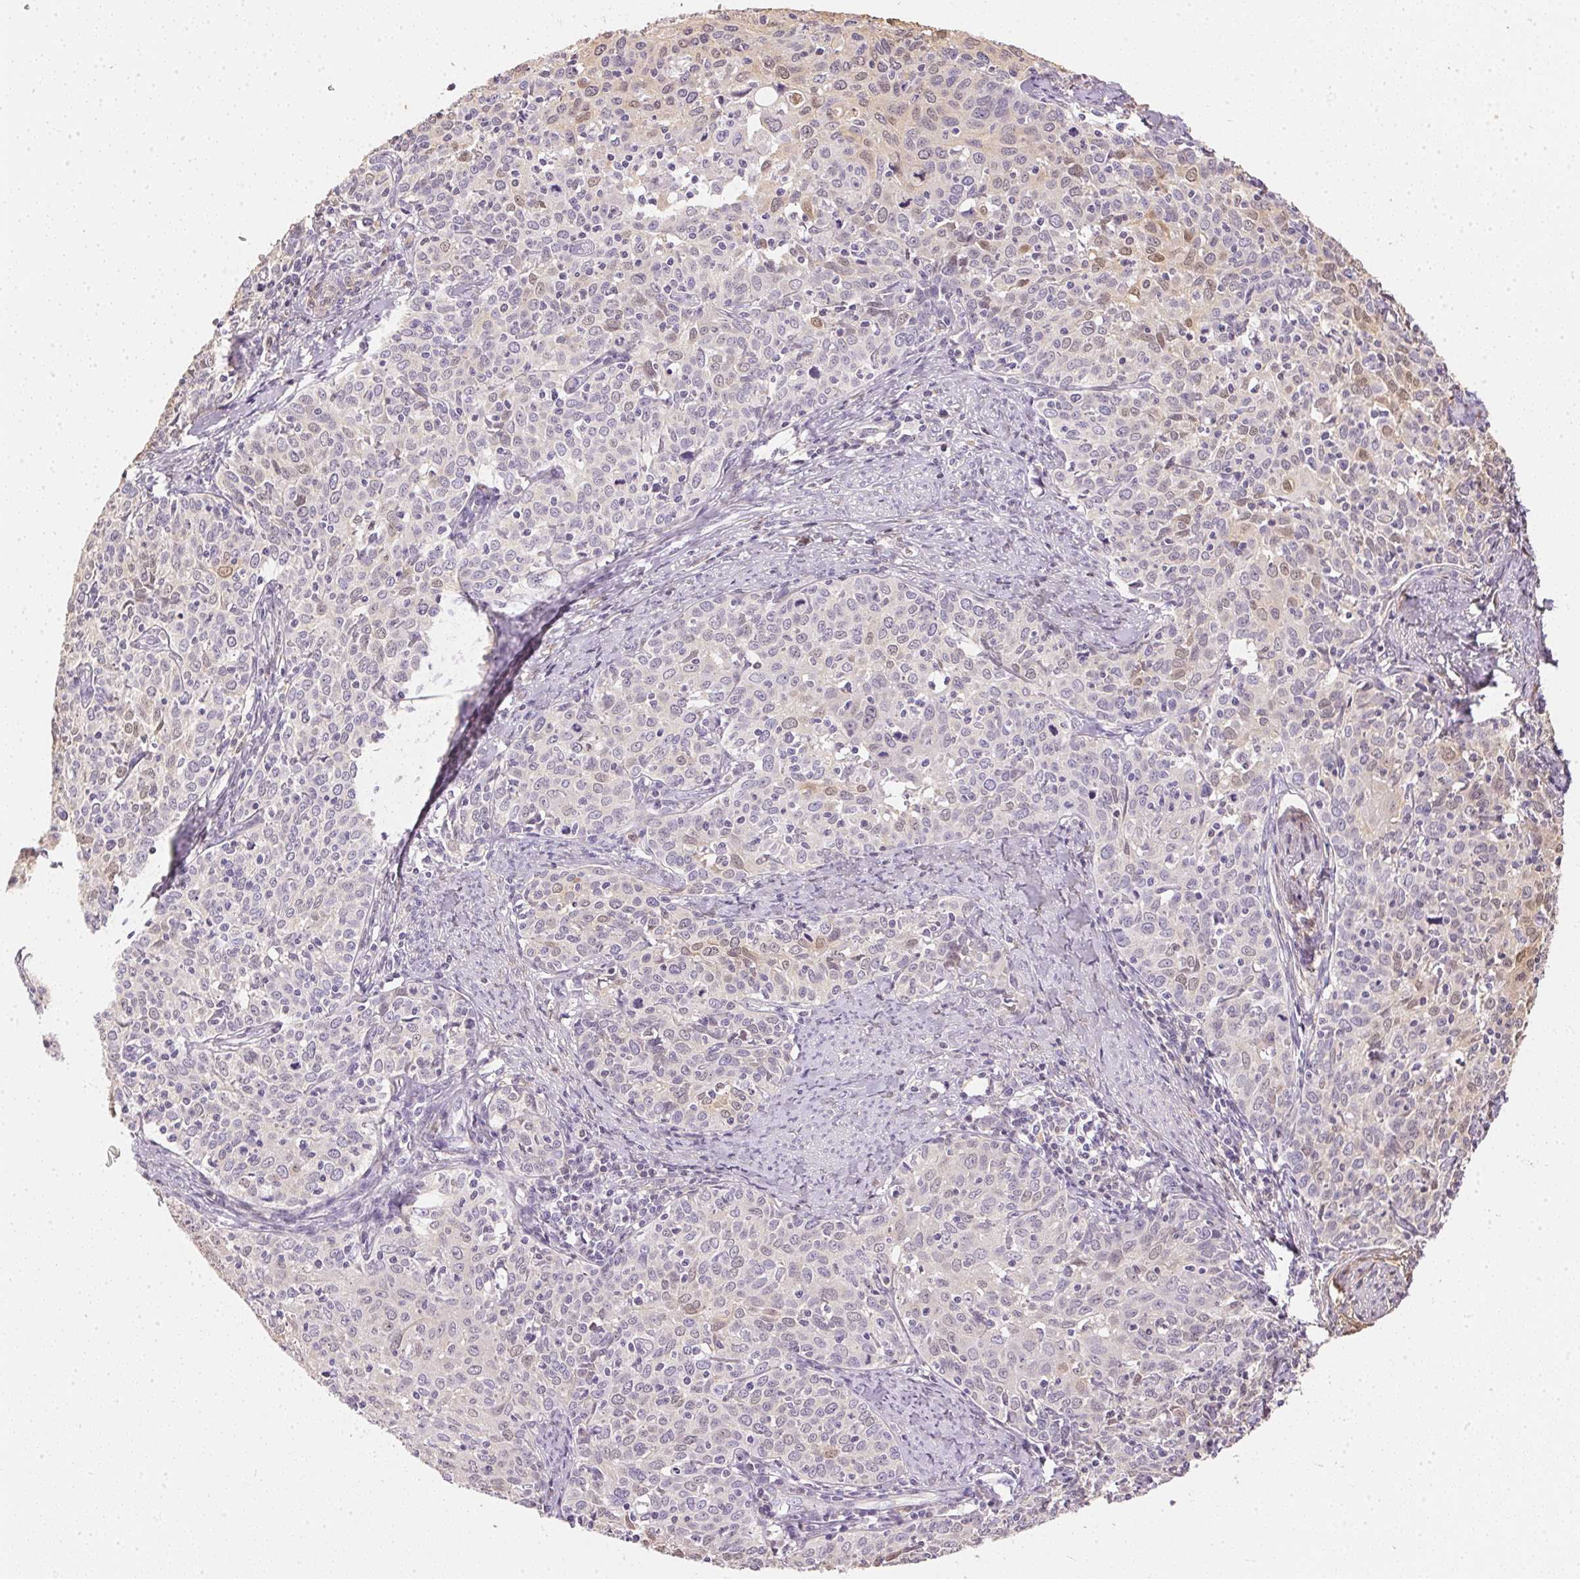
{"staining": {"intensity": "negative", "quantity": "none", "location": "none"}, "tissue": "cervical cancer", "cell_type": "Tumor cells", "image_type": "cancer", "snomed": [{"axis": "morphology", "description": "Squamous cell carcinoma, NOS"}, {"axis": "topography", "description": "Cervix"}], "caption": "A high-resolution micrograph shows immunohistochemistry (IHC) staining of squamous cell carcinoma (cervical), which exhibits no significant staining in tumor cells.", "gene": "S100A3", "patient": {"sex": "female", "age": 62}}